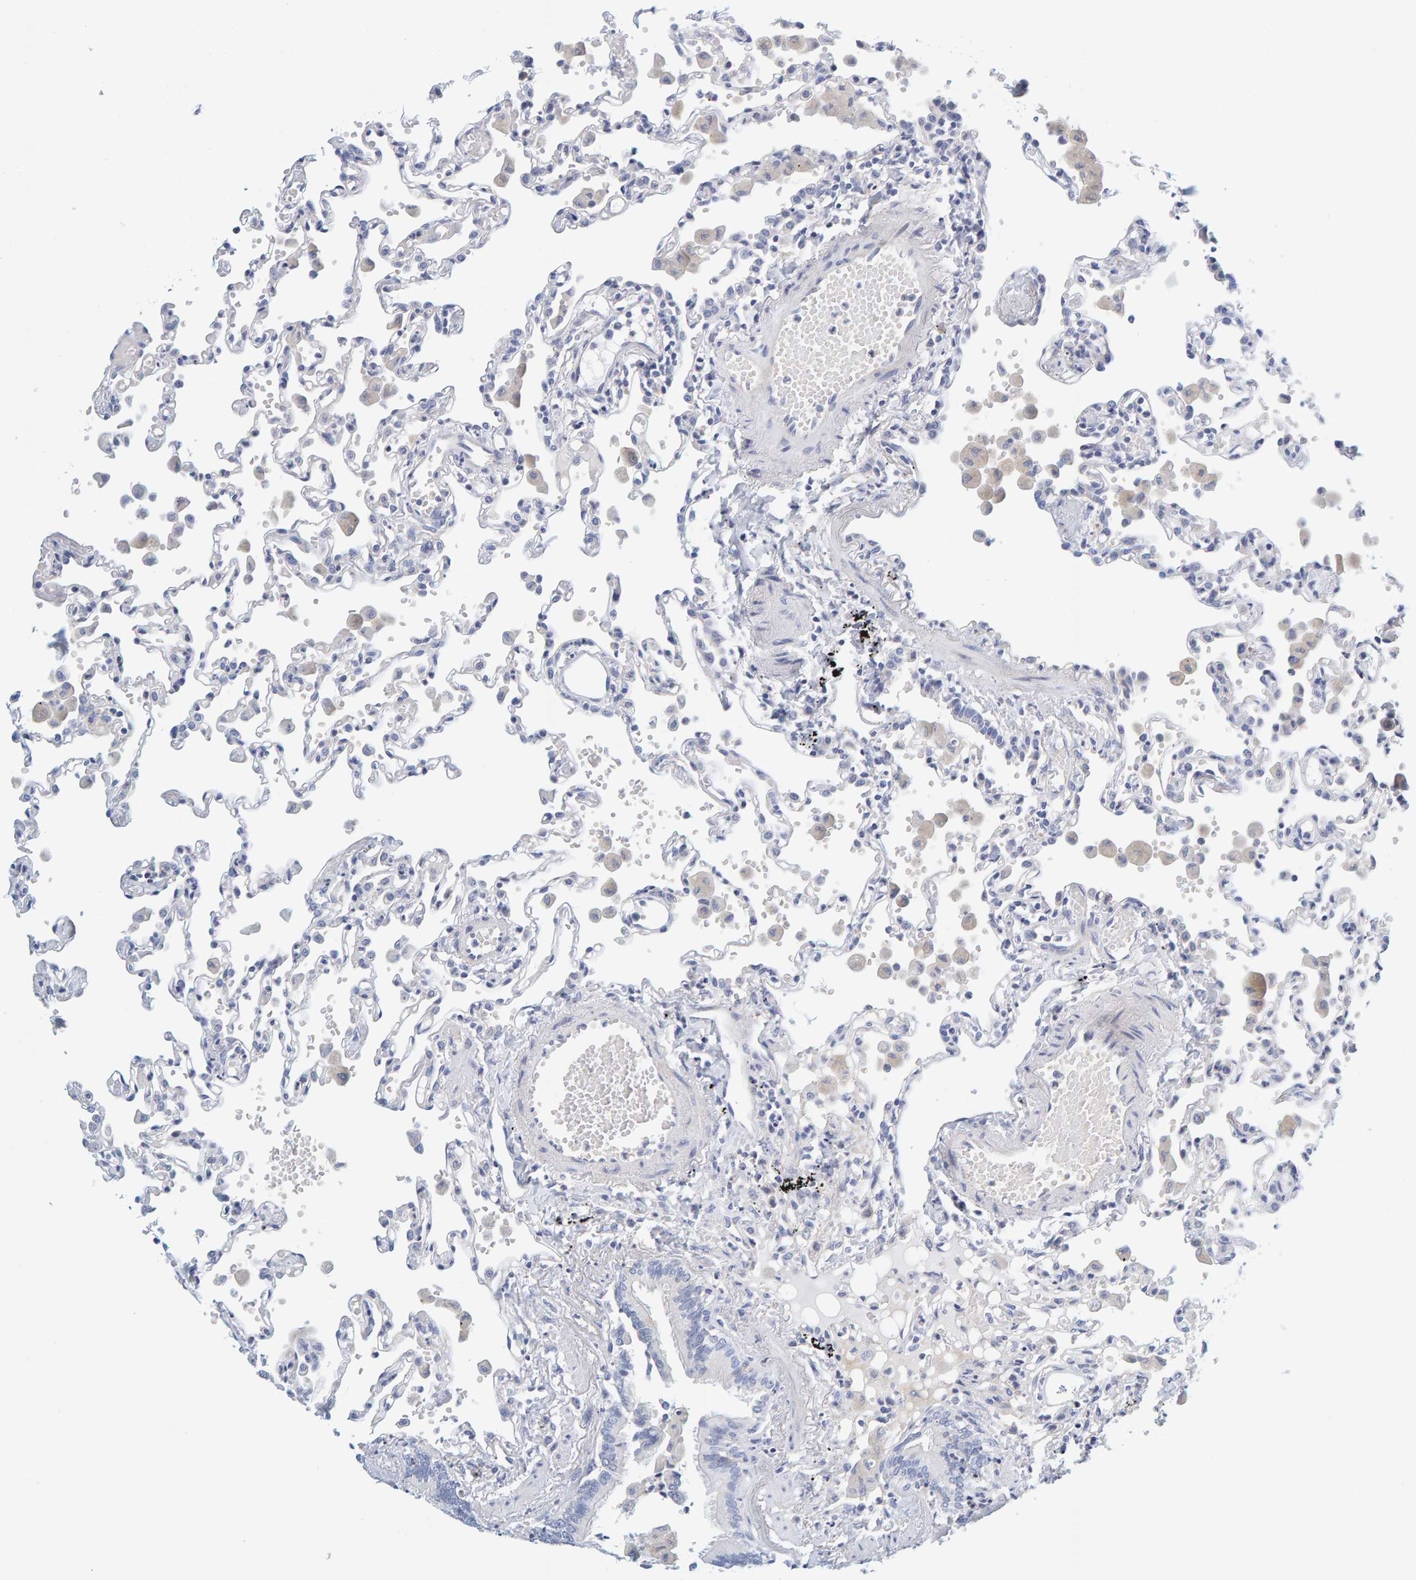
{"staining": {"intensity": "negative", "quantity": "none", "location": "none"}, "tissue": "lung", "cell_type": "Alveolar cells", "image_type": "normal", "snomed": [{"axis": "morphology", "description": "Normal tissue, NOS"}, {"axis": "topography", "description": "Bronchus"}, {"axis": "topography", "description": "Lung"}], "caption": "IHC of benign lung shows no positivity in alveolar cells.", "gene": "MOG", "patient": {"sex": "female", "age": 49}}